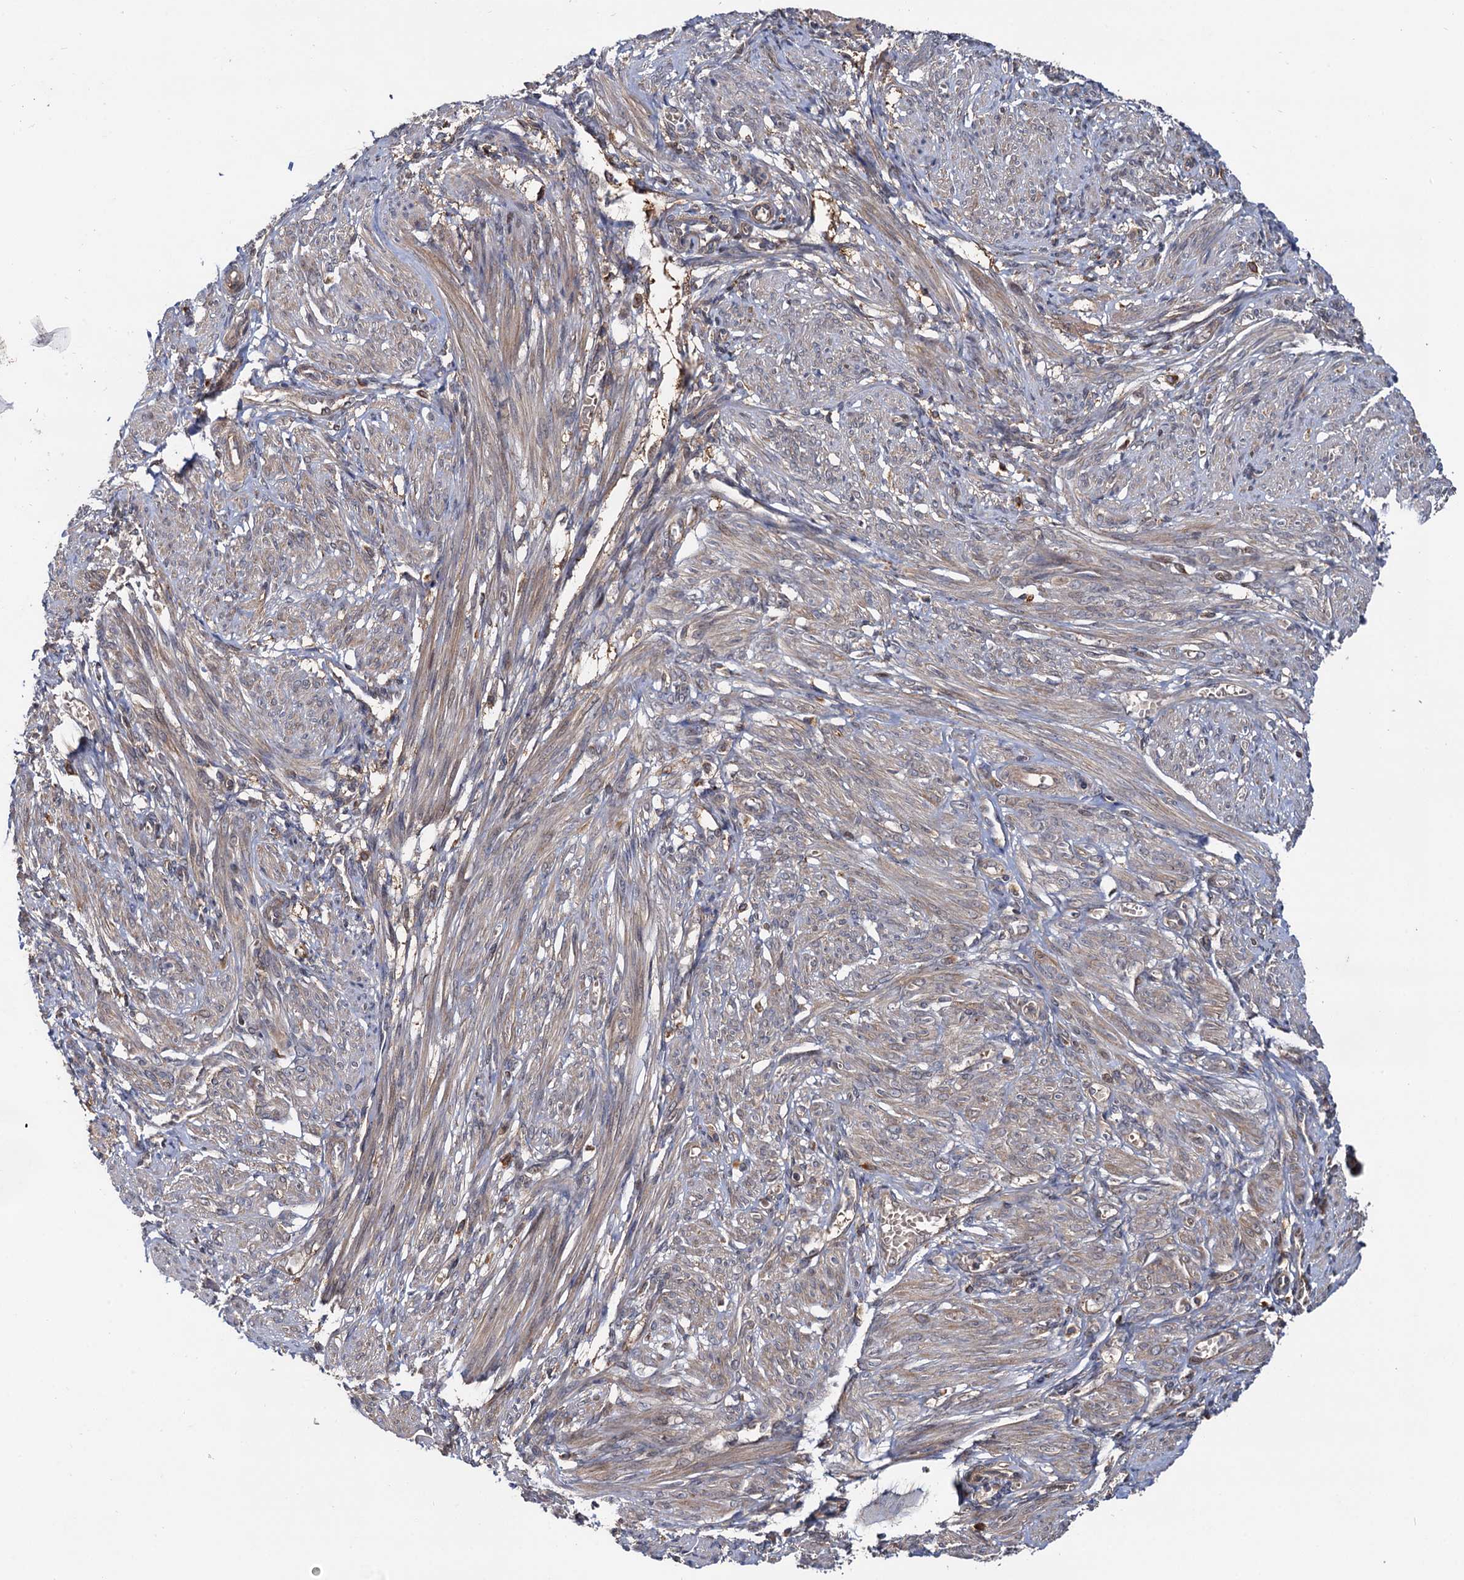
{"staining": {"intensity": "weak", "quantity": "25%-75%", "location": "cytoplasmic/membranous"}, "tissue": "smooth muscle", "cell_type": "Smooth muscle cells", "image_type": "normal", "snomed": [{"axis": "morphology", "description": "Normal tissue, NOS"}, {"axis": "topography", "description": "Smooth muscle"}], "caption": "This micrograph displays immunohistochemistry staining of unremarkable smooth muscle, with low weak cytoplasmic/membranous staining in approximately 25%-75% of smooth muscle cells.", "gene": "SELENOP", "patient": {"sex": "female", "age": 39}}